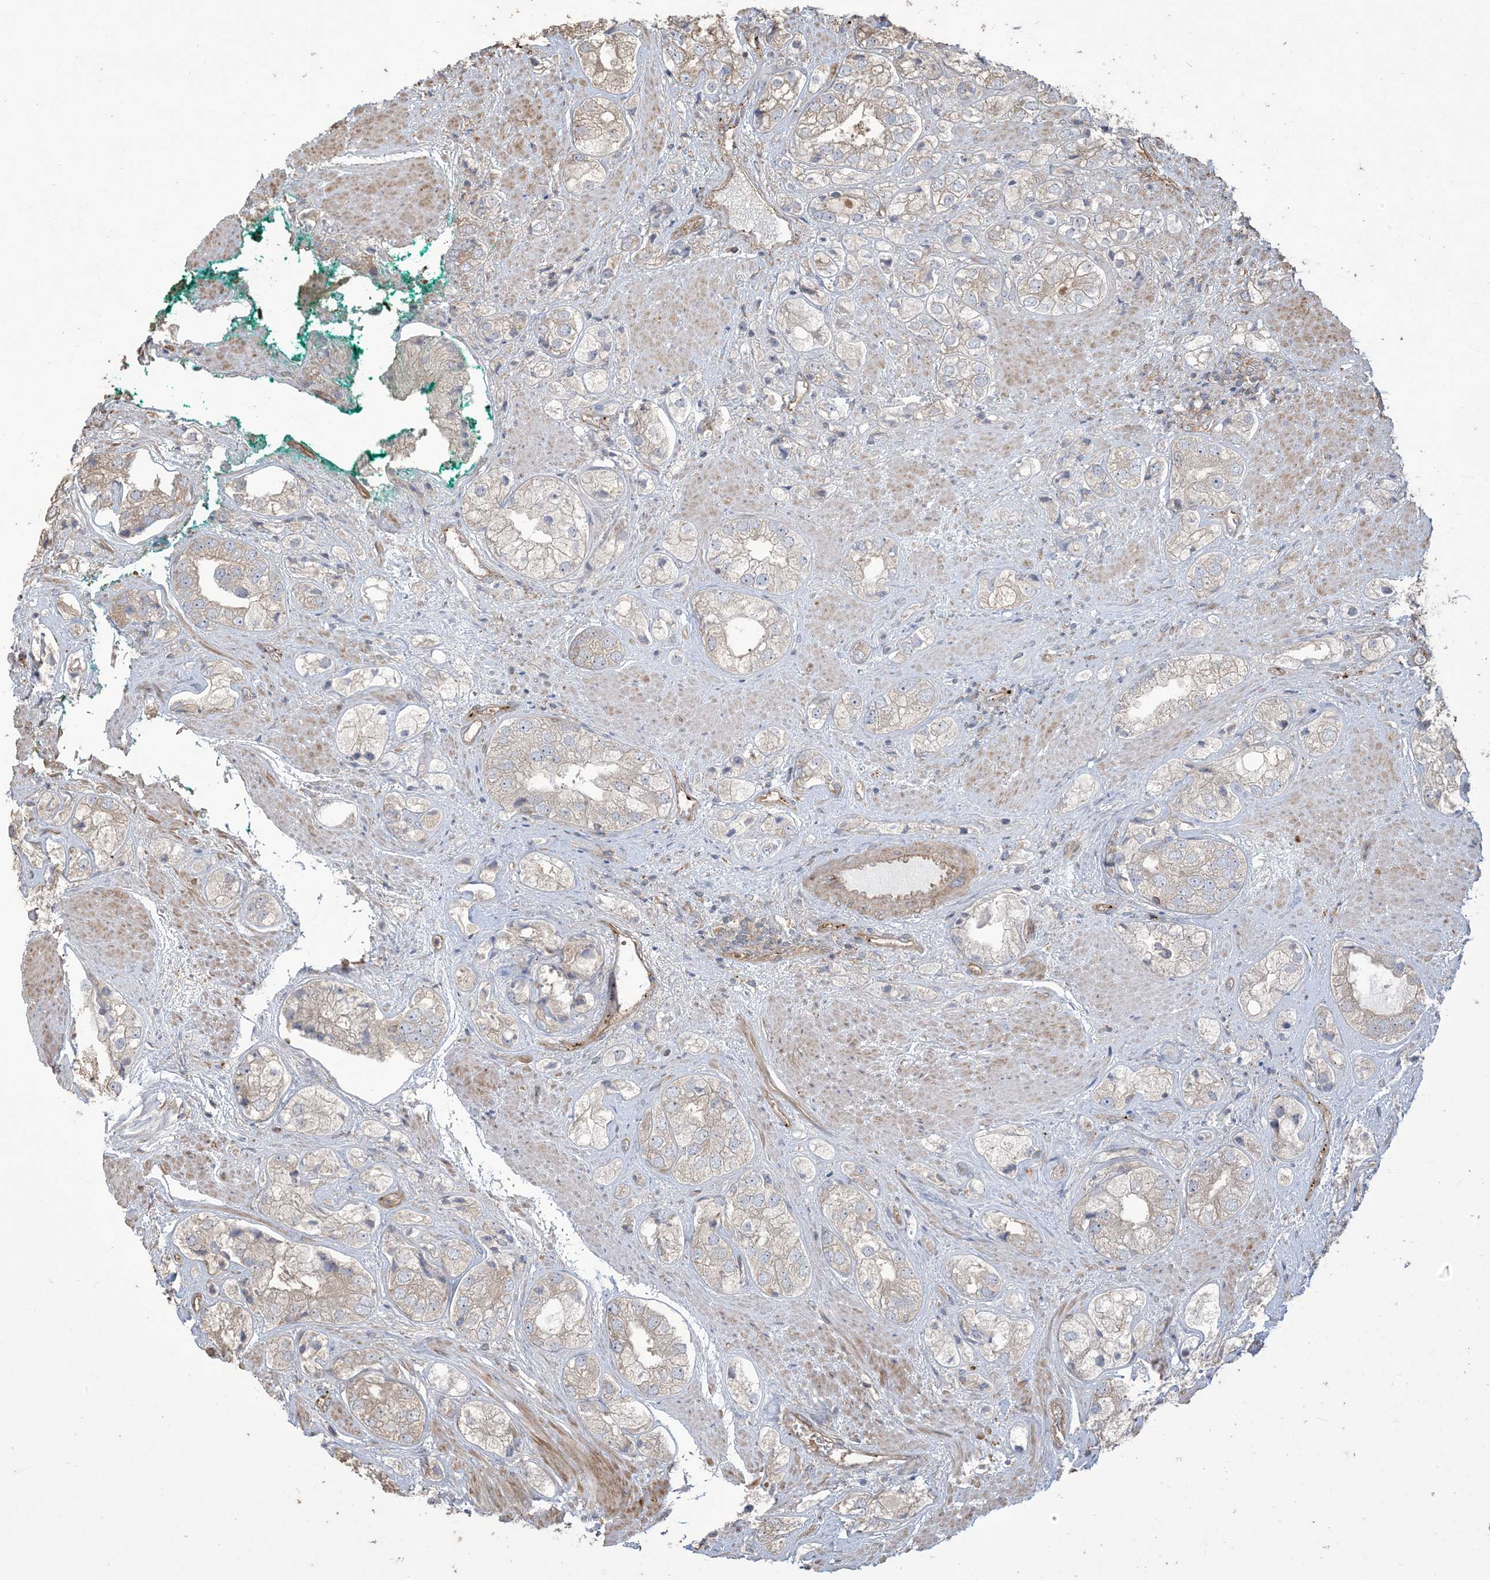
{"staining": {"intensity": "weak", "quantity": "<25%", "location": "cytoplasmic/membranous"}, "tissue": "prostate cancer", "cell_type": "Tumor cells", "image_type": "cancer", "snomed": [{"axis": "morphology", "description": "Adenocarcinoma, High grade"}, {"axis": "topography", "description": "Prostate"}], "caption": "Immunohistochemical staining of adenocarcinoma (high-grade) (prostate) reveals no significant staining in tumor cells.", "gene": "KLHL18", "patient": {"sex": "male", "age": 50}}